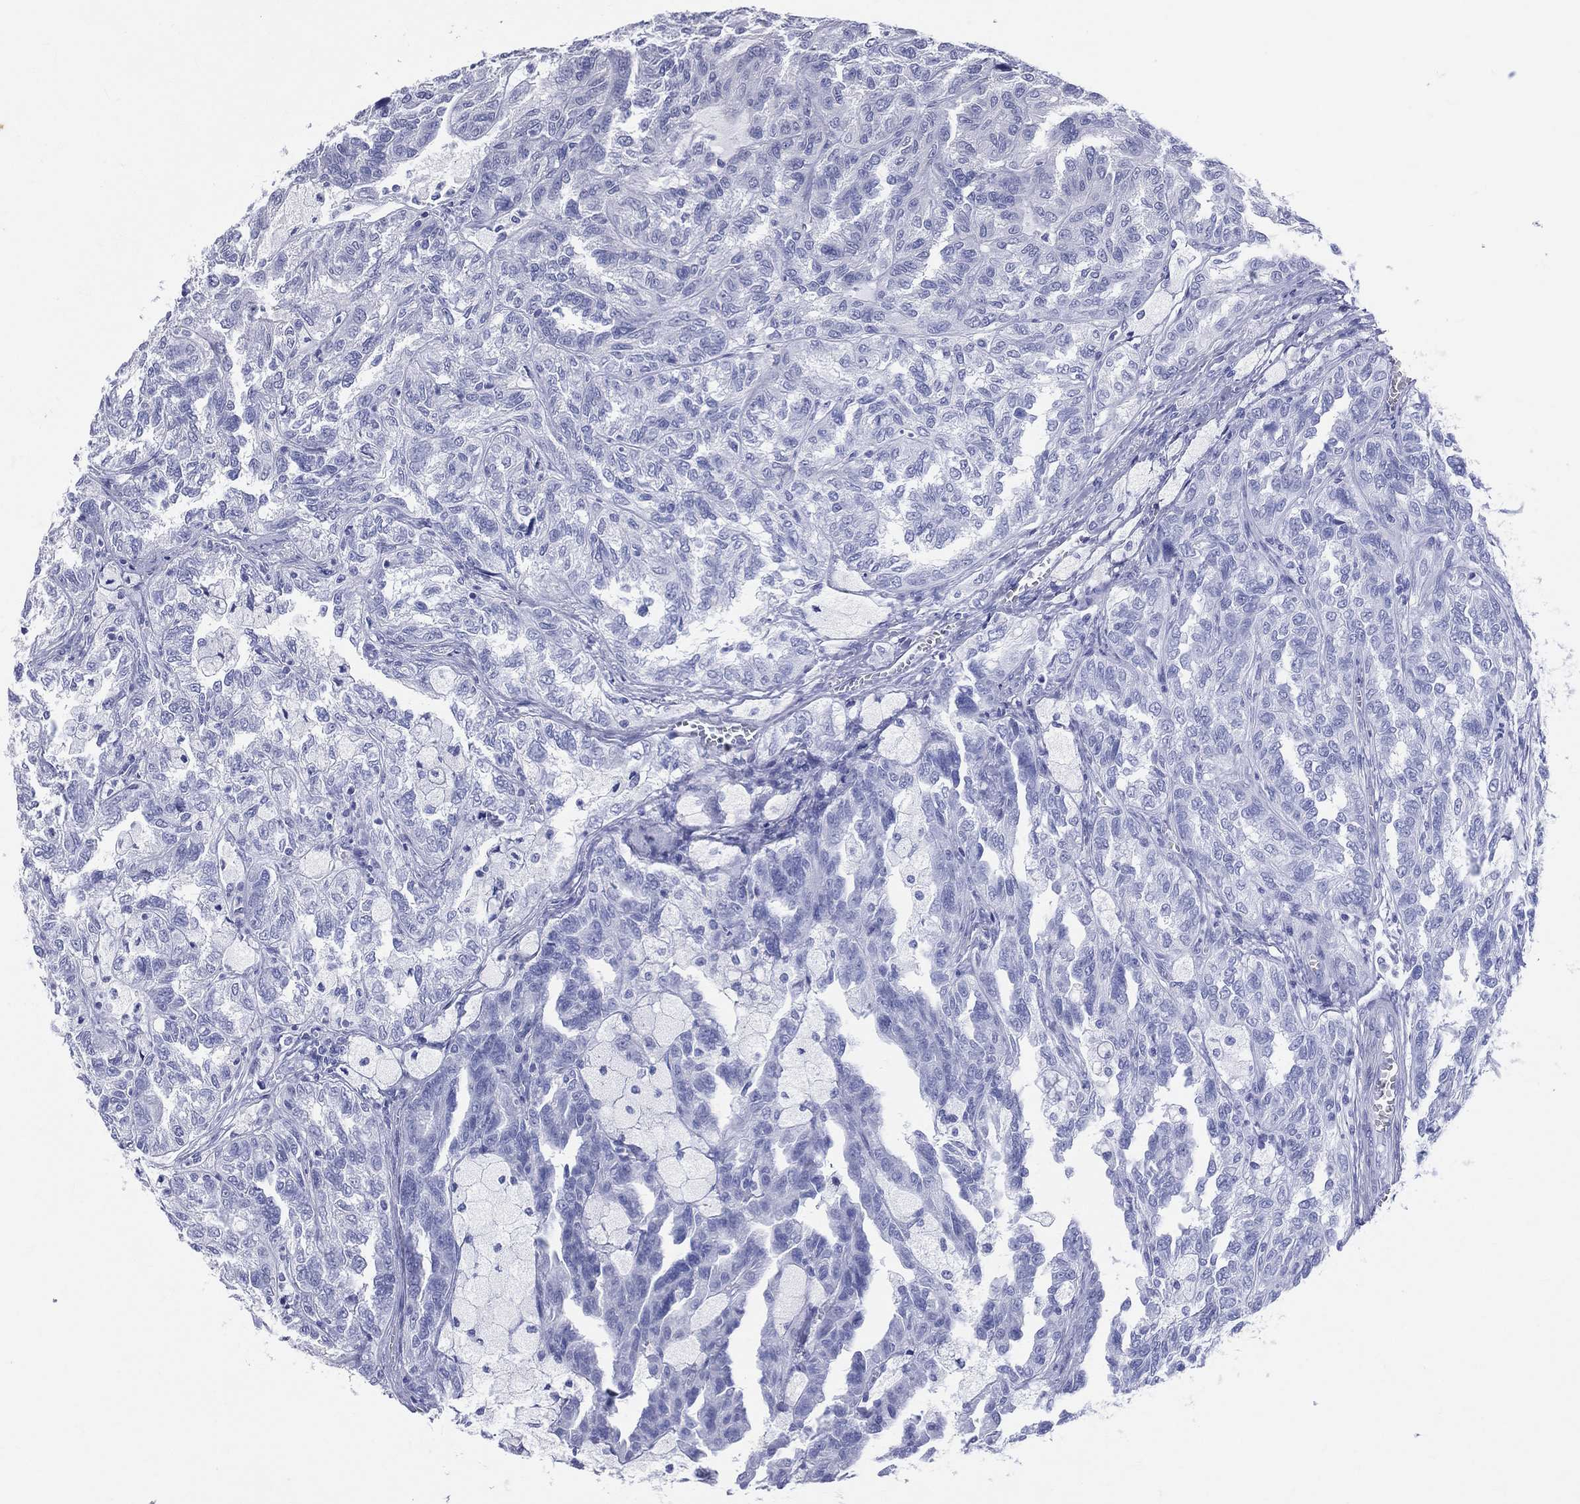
{"staining": {"intensity": "negative", "quantity": "none", "location": "none"}, "tissue": "renal cancer", "cell_type": "Tumor cells", "image_type": "cancer", "snomed": [{"axis": "morphology", "description": "Adenocarcinoma, NOS"}, {"axis": "topography", "description": "Kidney"}], "caption": "Immunohistochemistry (IHC) image of human renal cancer (adenocarcinoma) stained for a protein (brown), which reveals no staining in tumor cells. Nuclei are stained in blue.", "gene": "DLG4", "patient": {"sex": "male", "age": 79}}